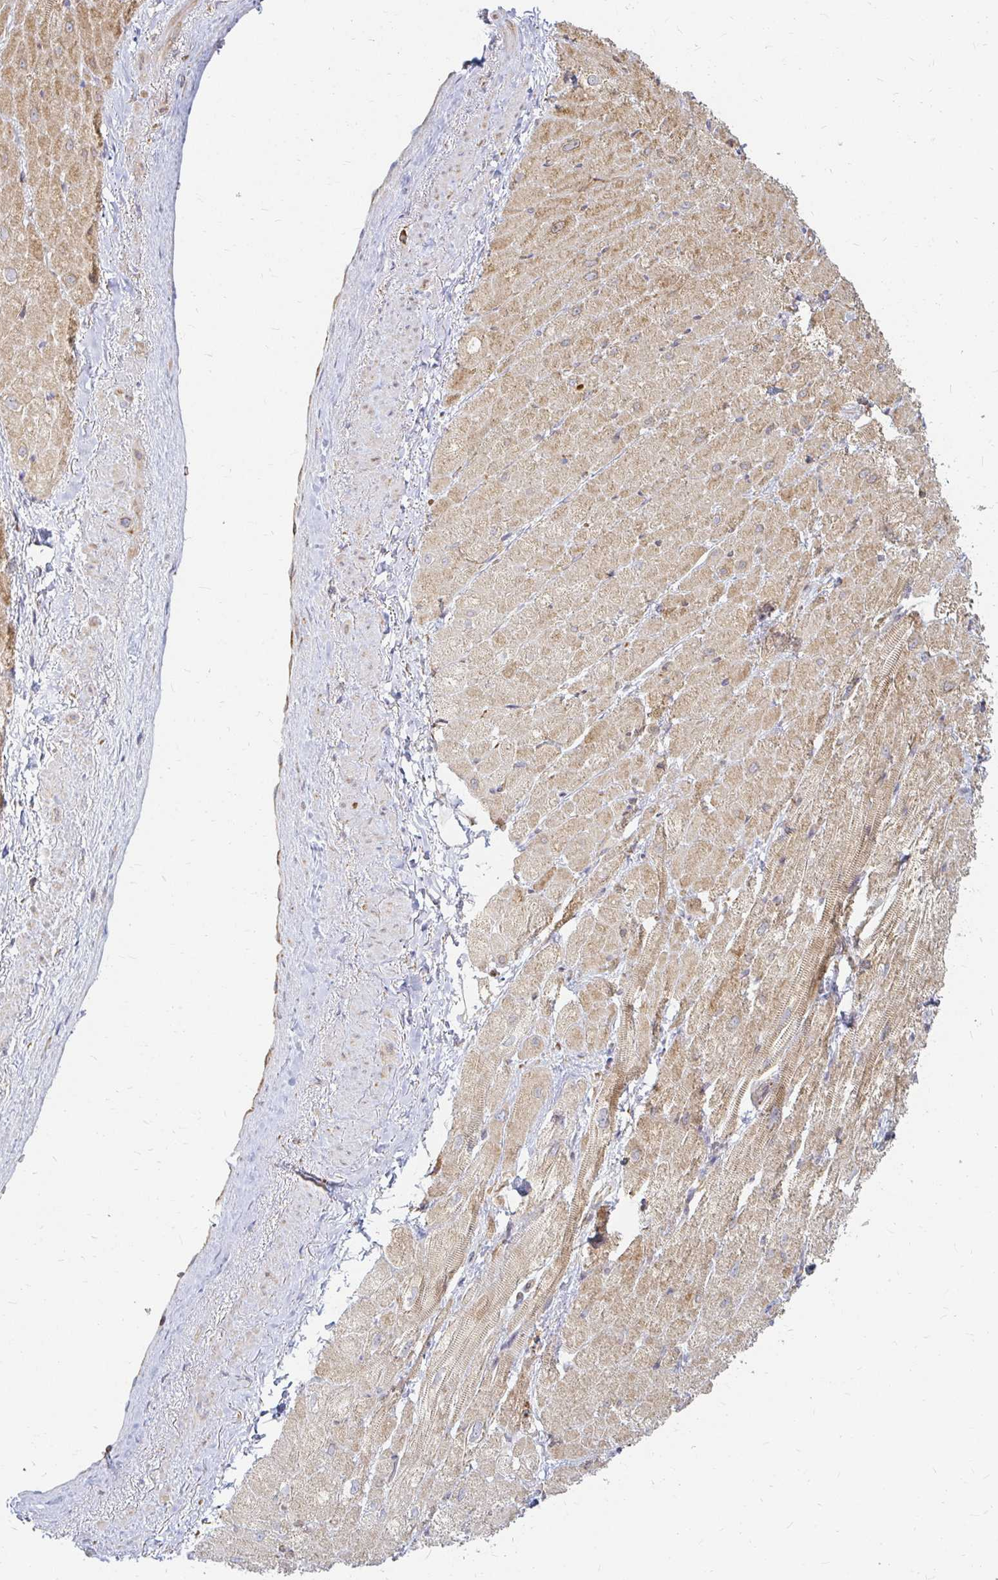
{"staining": {"intensity": "moderate", "quantity": "25%-75%", "location": "cytoplasmic/membranous"}, "tissue": "heart muscle", "cell_type": "Cardiomyocytes", "image_type": "normal", "snomed": [{"axis": "morphology", "description": "Normal tissue, NOS"}, {"axis": "topography", "description": "Heart"}], "caption": "Immunohistochemistry (DAB) staining of unremarkable human heart muscle reveals moderate cytoplasmic/membranous protein staining in approximately 25%-75% of cardiomyocytes. Using DAB (3,3'-diaminobenzidine) (brown) and hematoxylin (blue) stains, captured at high magnification using brightfield microscopy.", "gene": "CAST", "patient": {"sex": "male", "age": 62}}